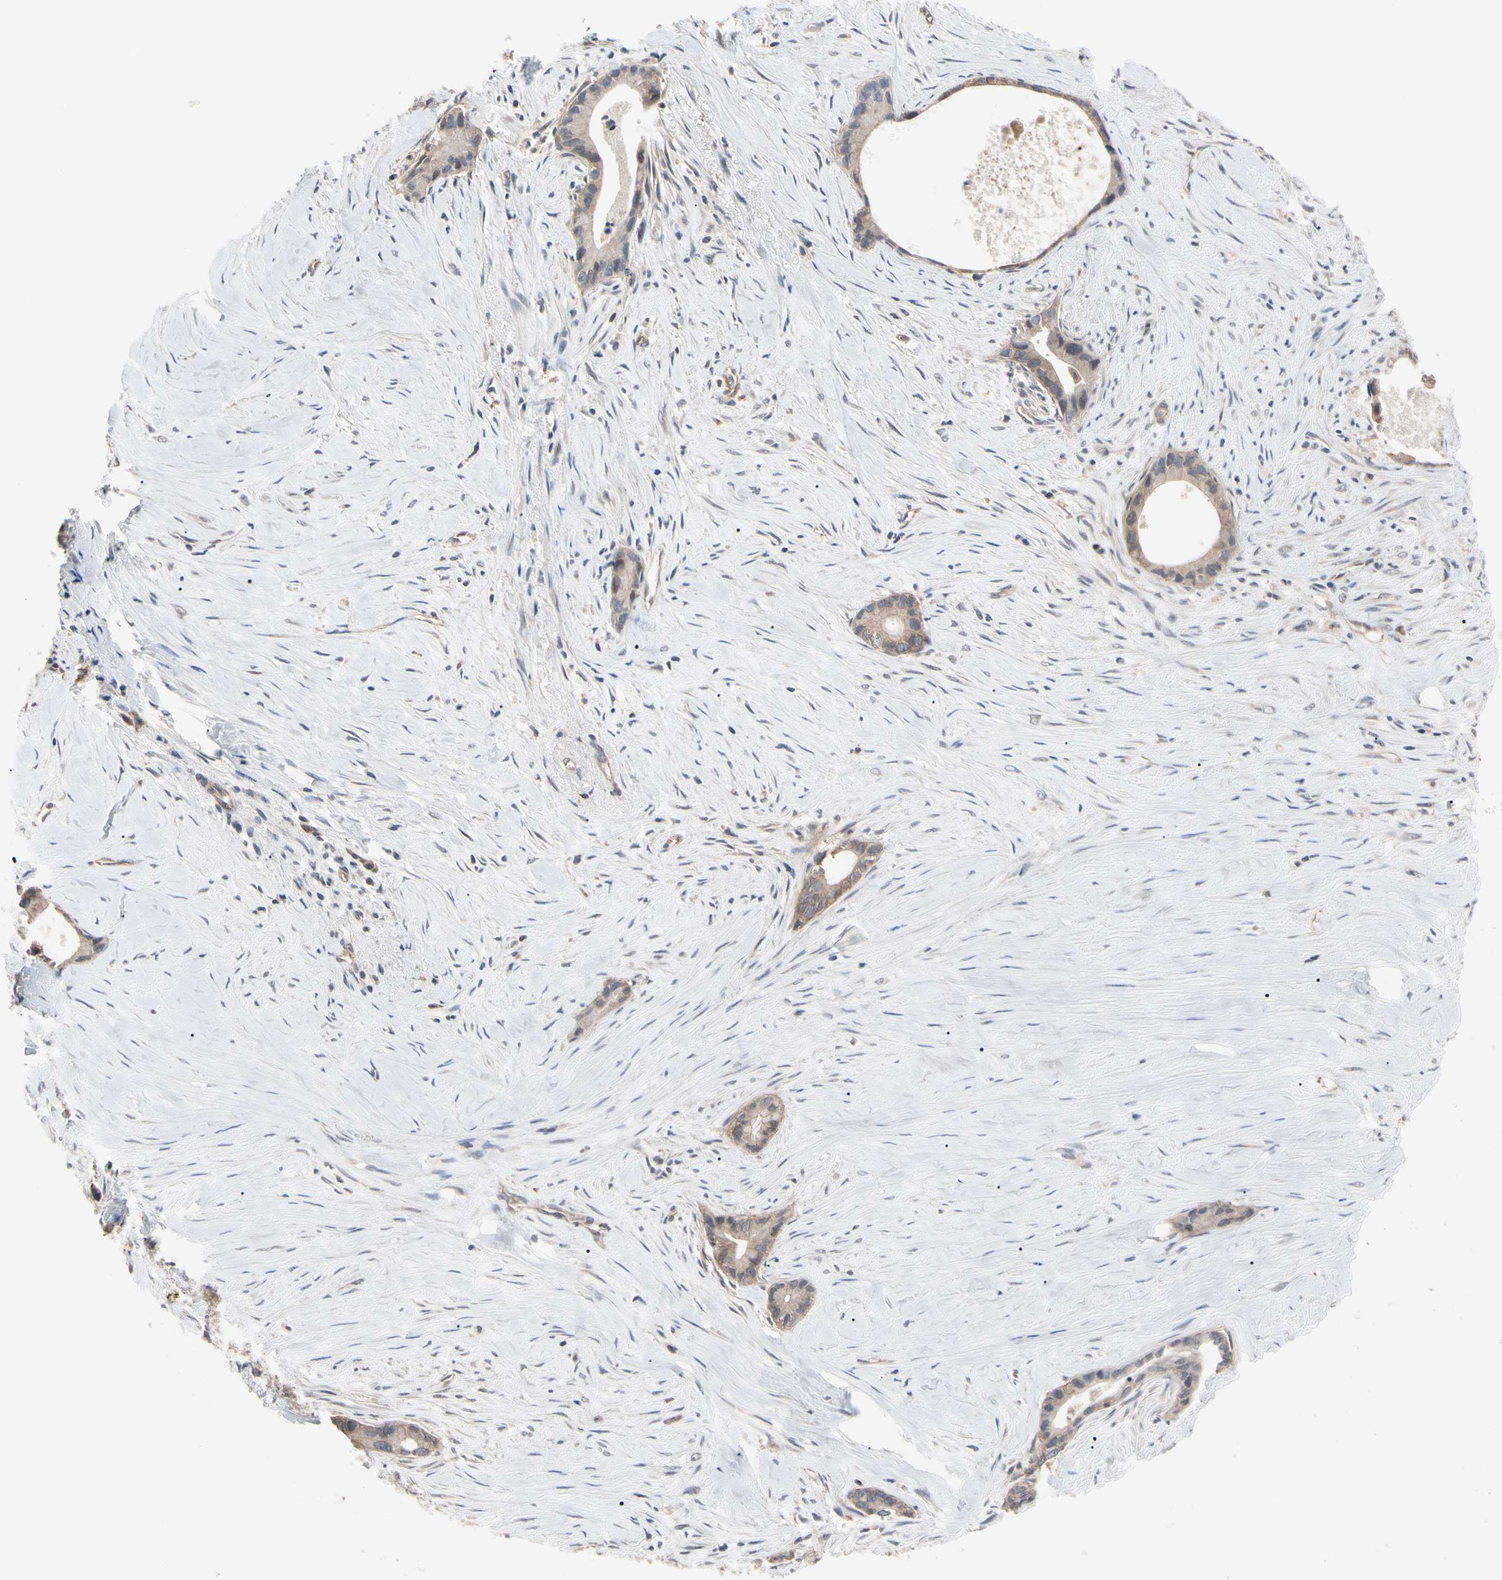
{"staining": {"intensity": "moderate", "quantity": ">75%", "location": "cytoplasmic/membranous"}, "tissue": "liver cancer", "cell_type": "Tumor cells", "image_type": "cancer", "snomed": [{"axis": "morphology", "description": "Cholangiocarcinoma"}, {"axis": "topography", "description": "Liver"}], "caption": "Immunohistochemical staining of cholangiocarcinoma (liver) displays medium levels of moderate cytoplasmic/membranous staining in about >75% of tumor cells.", "gene": "DPP8", "patient": {"sex": "female", "age": 55}}